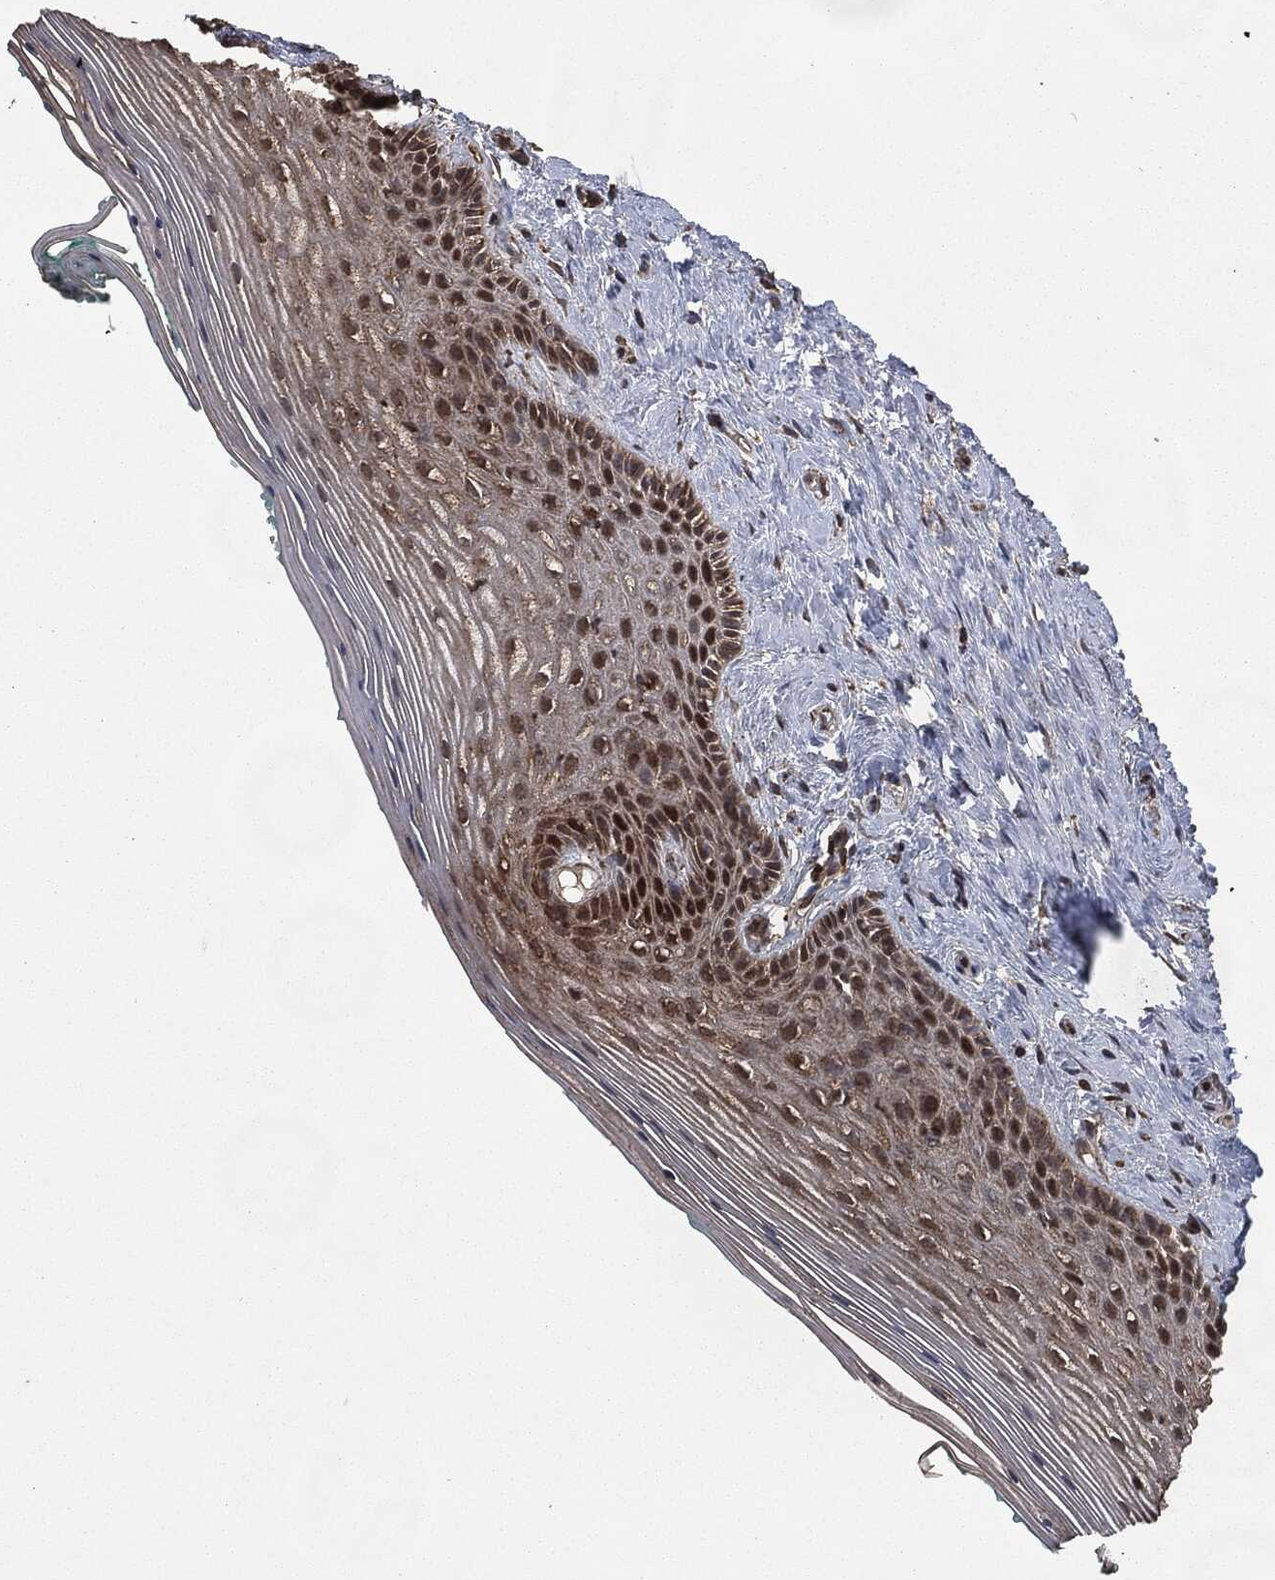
{"staining": {"intensity": "strong", "quantity": ">75%", "location": "cytoplasmic/membranous"}, "tissue": "vagina", "cell_type": "Squamous epithelial cells", "image_type": "normal", "snomed": [{"axis": "morphology", "description": "Normal tissue, NOS"}, {"axis": "topography", "description": "Vagina"}], "caption": "A high-resolution photomicrograph shows immunohistochemistry (IHC) staining of benign vagina, which demonstrates strong cytoplasmic/membranous staining in about >75% of squamous epithelial cells.", "gene": "LIG3", "patient": {"sex": "female", "age": 45}}